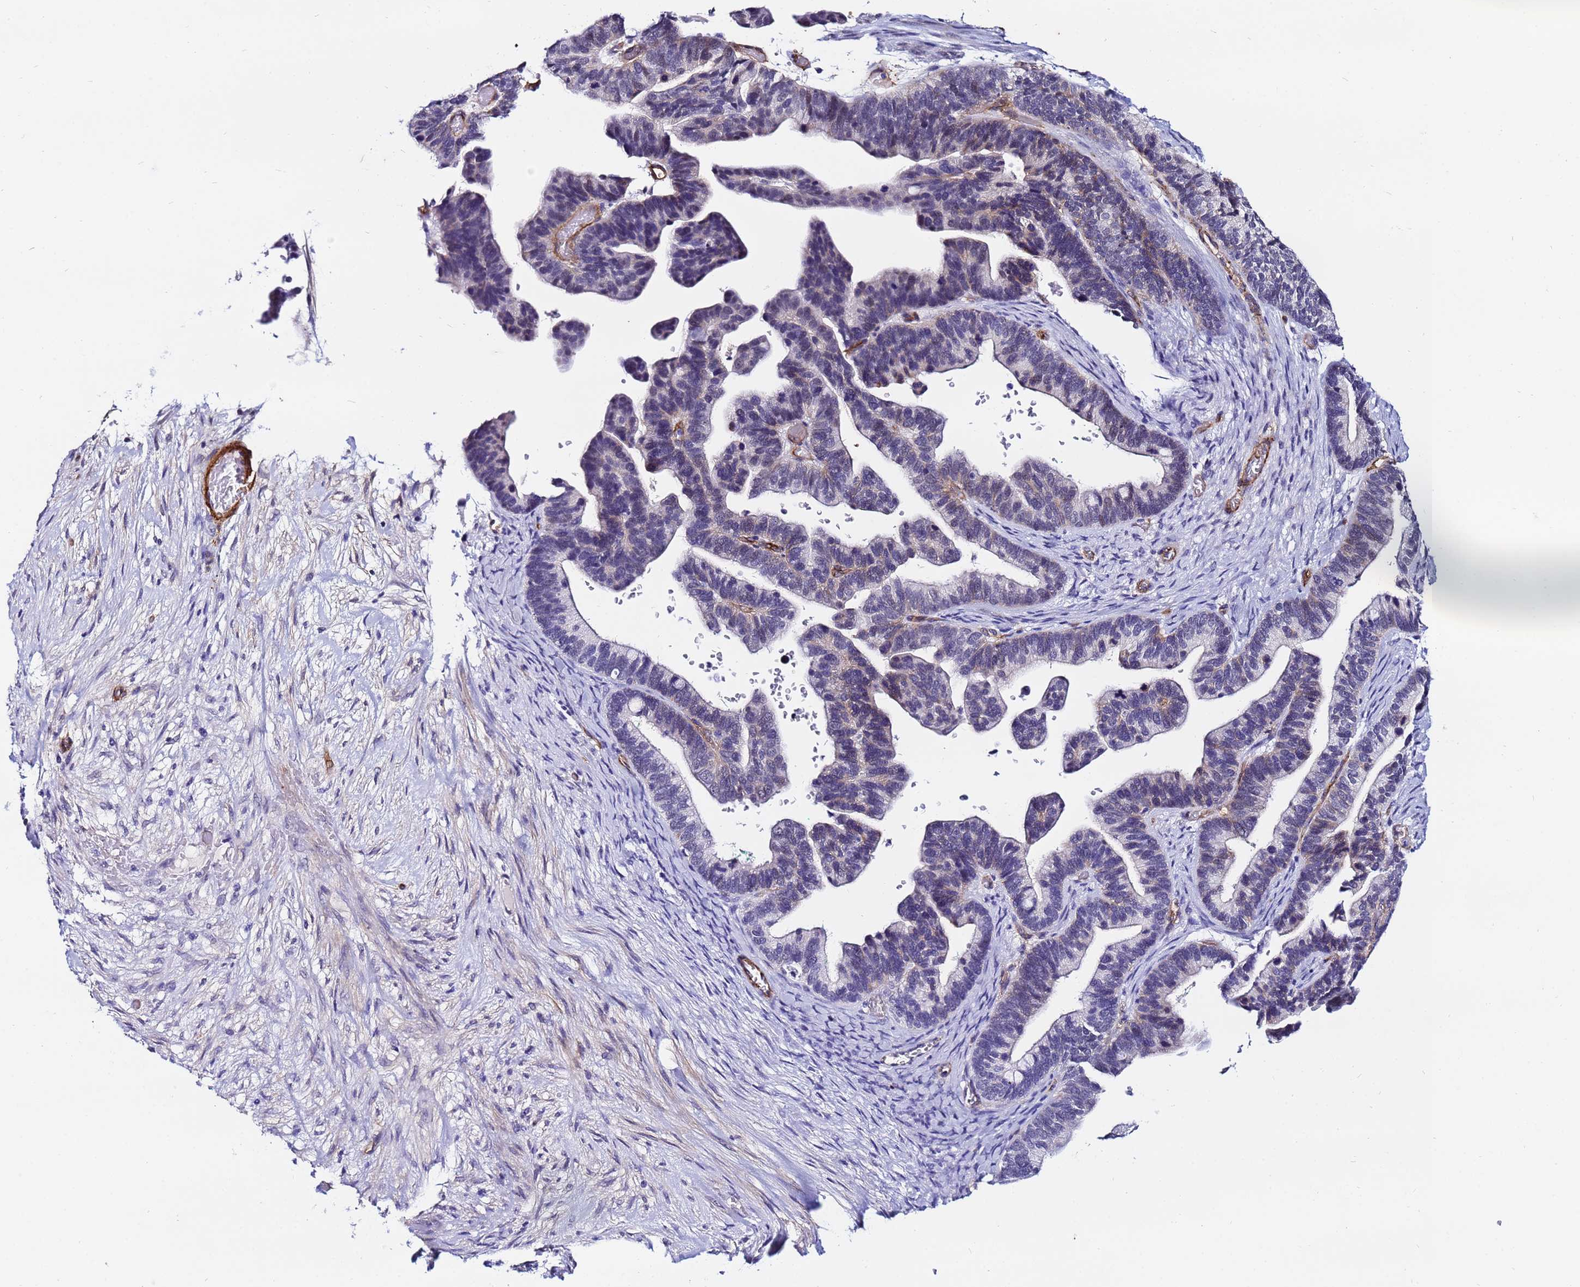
{"staining": {"intensity": "negative", "quantity": "none", "location": "none"}, "tissue": "ovarian cancer", "cell_type": "Tumor cells", "image_type": "cancer", "snomed": [{"axis": "morphology", "description": "Cystadenocarcinoma, serous, NOS"}, {"axis": "topography", "description": "Ovary"}], "caption": "High magnification brightfield microscopy of ovarian serous cystadenocarcinoma stained with DAB (brown) and counterstained with hematoxylin (blue): tumor cells show no significant positivity.", "gene": "DEFB104A", "patient": {"sex": "female", "age": 56}}